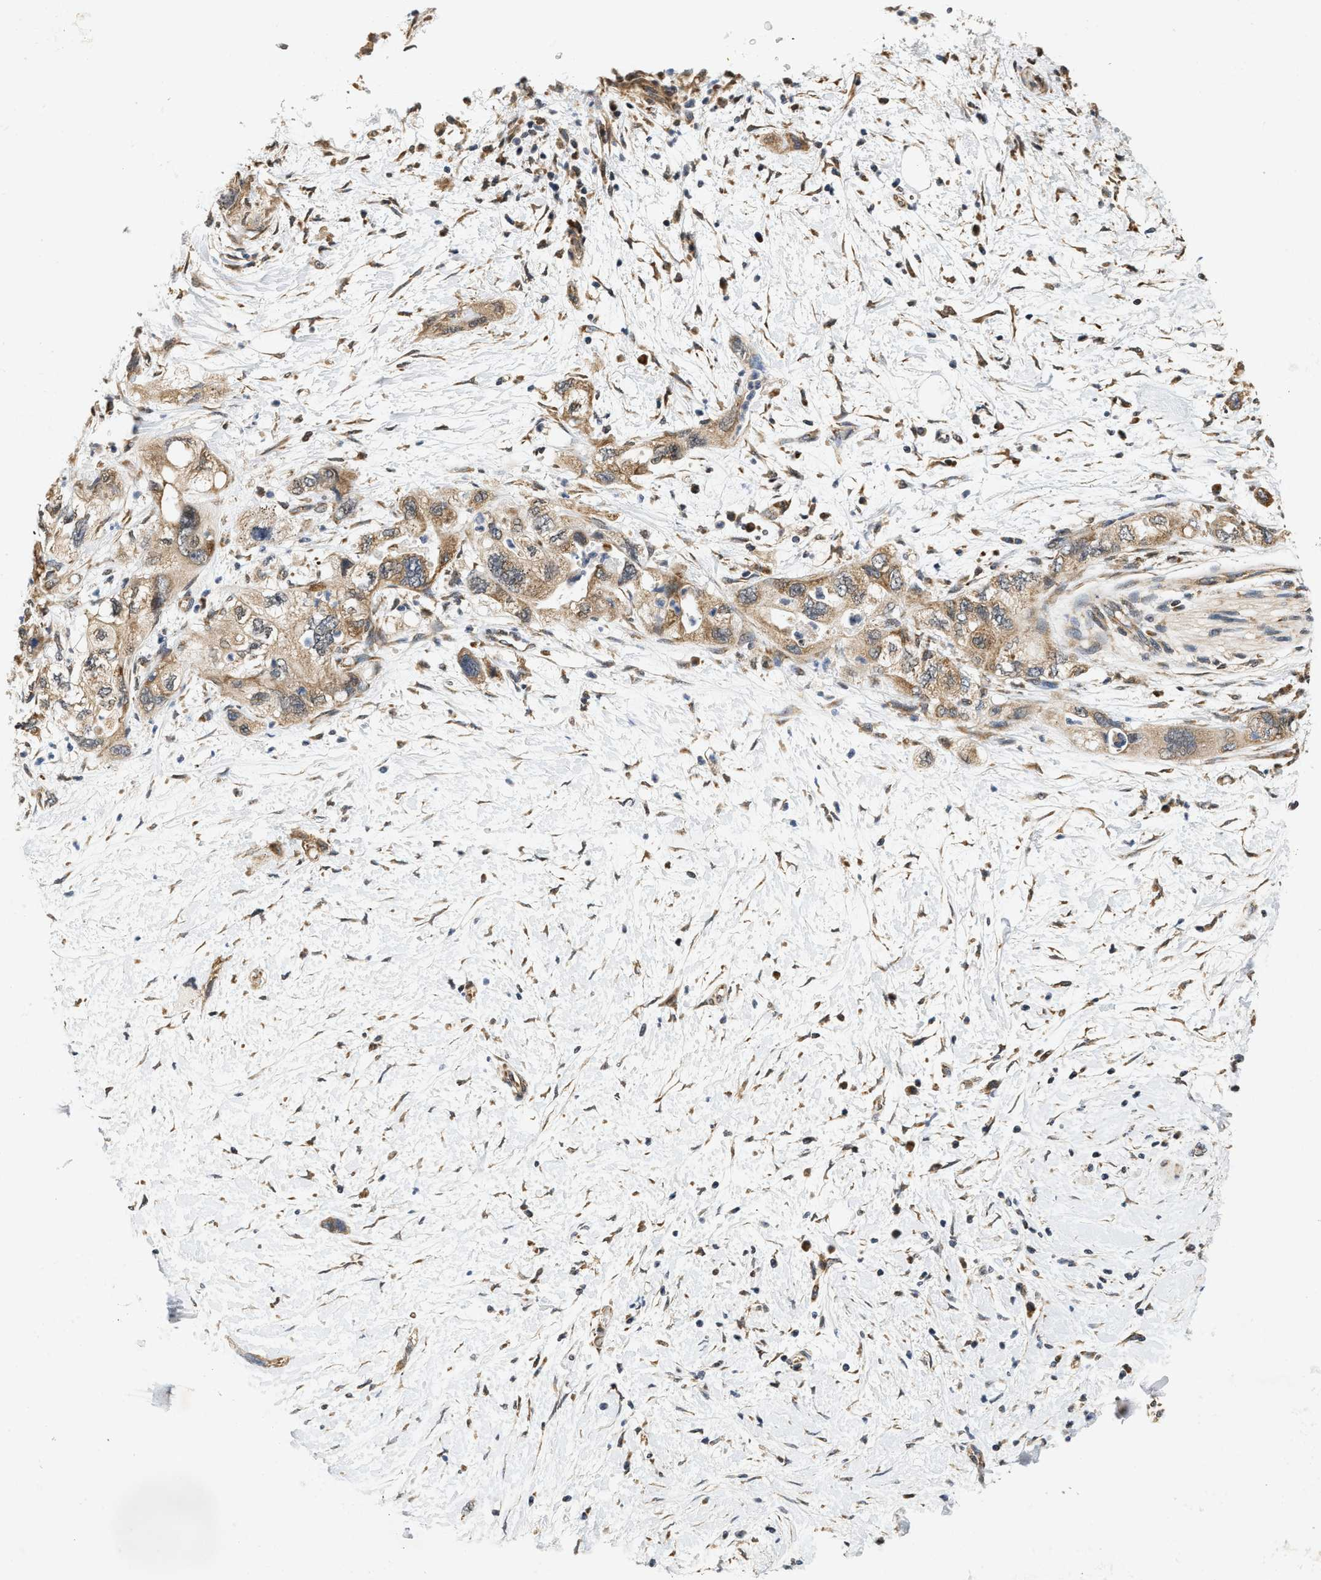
{"staining": {"intensity": "moderate", "quantity": ">75%", "location": "cytoplasmic/membranous"}, "tissue": "pancreatic cancer", "cell_type": "Tumor cells", "image_type": "cancer", "snomed": [{"axis": "morphology", "description": "Adenocarcinoma, NOS"}, {"axis": "topography", "description": "Pancreas"}], "caption": "Pancreatic adenocarcinoma stained for a protein displays moderate cytoplasmic/membranous positivity in tumor cells.", "gene": "GIGYF1", "patient": {"sex": "female", "age": 73}}